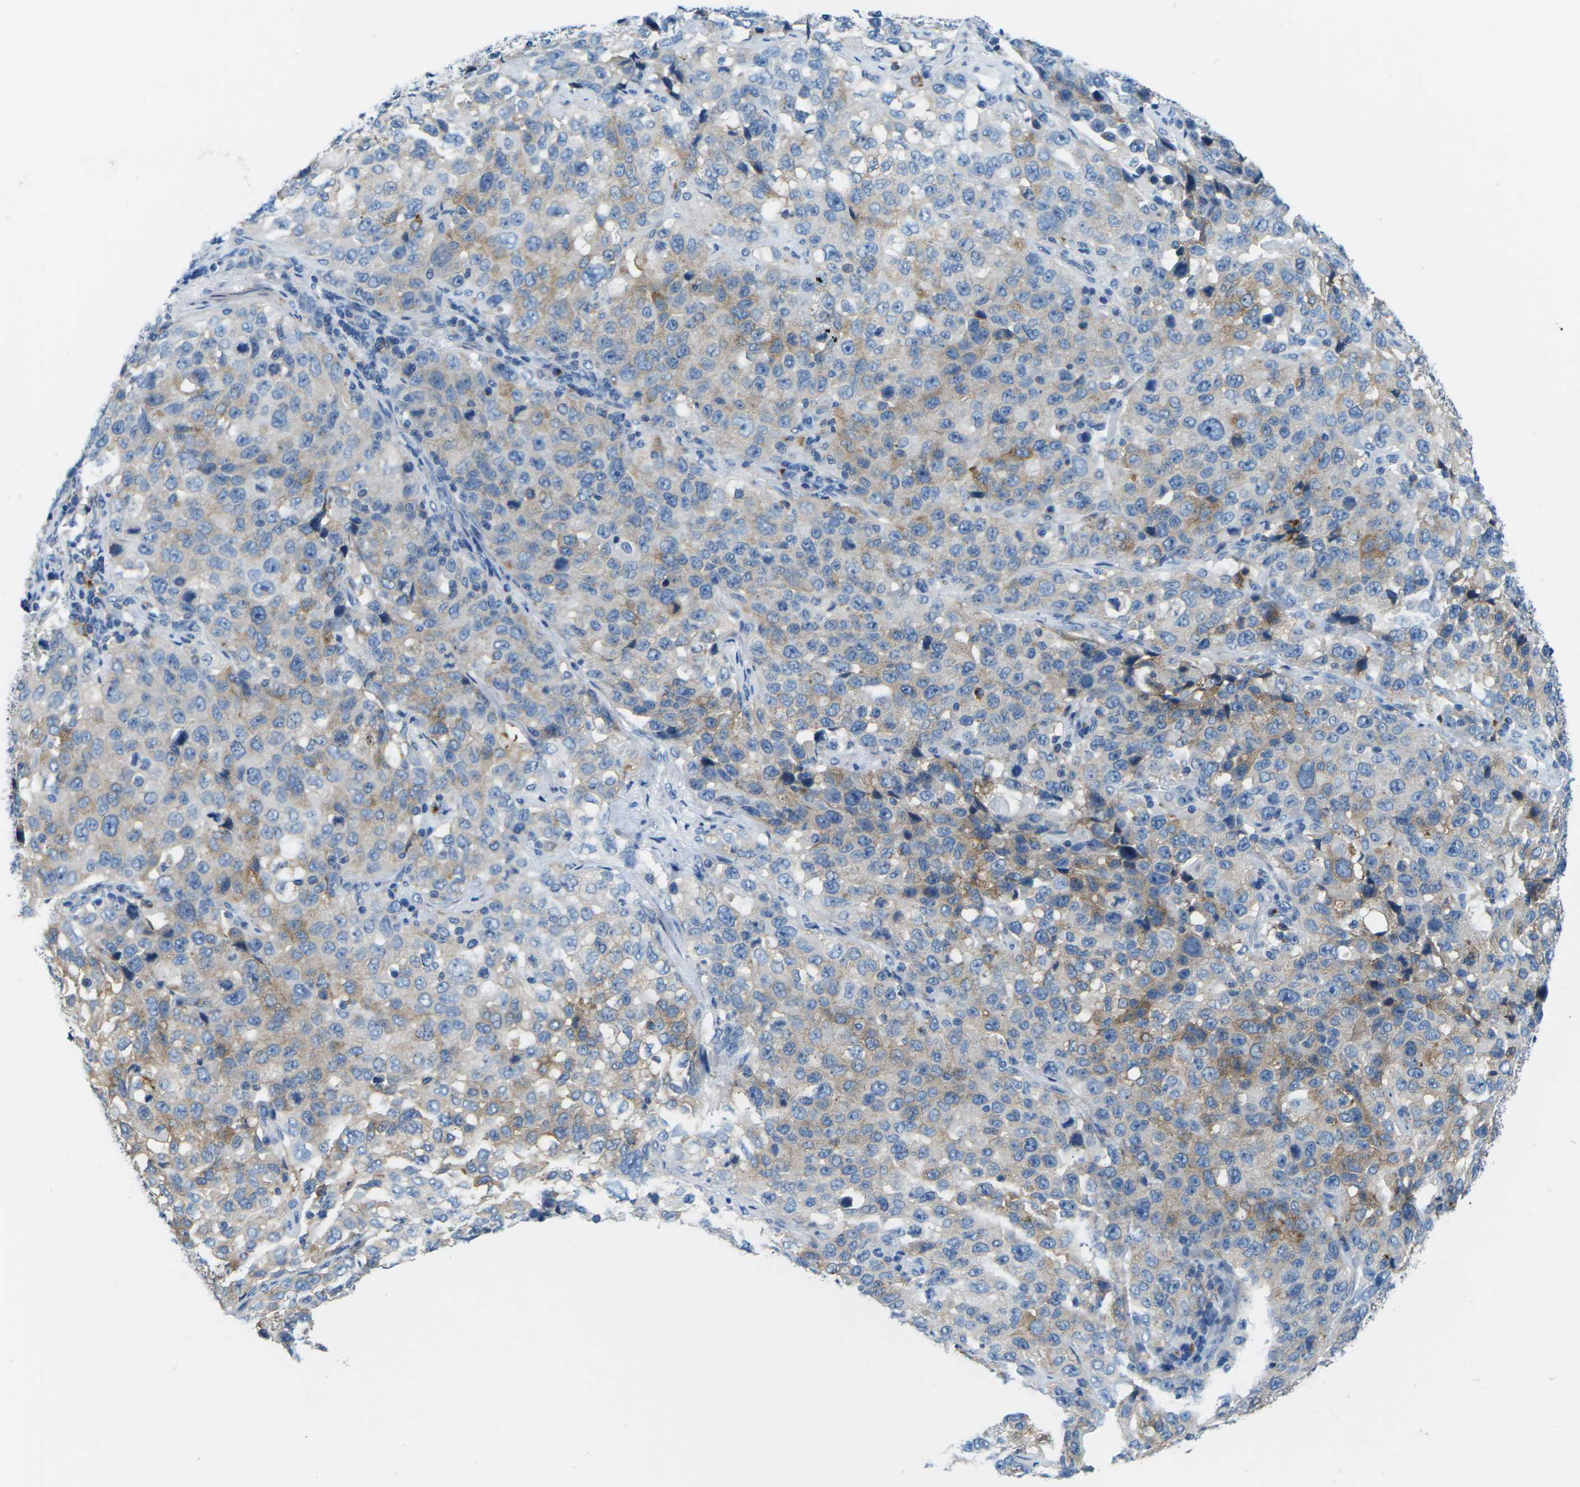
{"staining": {"intensity": "weak", "quantity": "25%-75%", "location": "cytoplasmic/membranous"}, "tissue": "stomach cancer", "cell_type": "Tumor cells", "image_type": "cancer", "snomed": [{"axis": "morphology", "description": "Normal tissue, NOS"}, {"axis": "morphology", "description": "Adenocarcinoma, NOS"}, {"axis": "topography", "description": "Stomach"}], "caption": "Stomach adenocarcinoma stained with a protein marker displays weak staining in tumor cells.", "gene": "SYNGR2", "patient": {"sex": "male", "age": 48}}